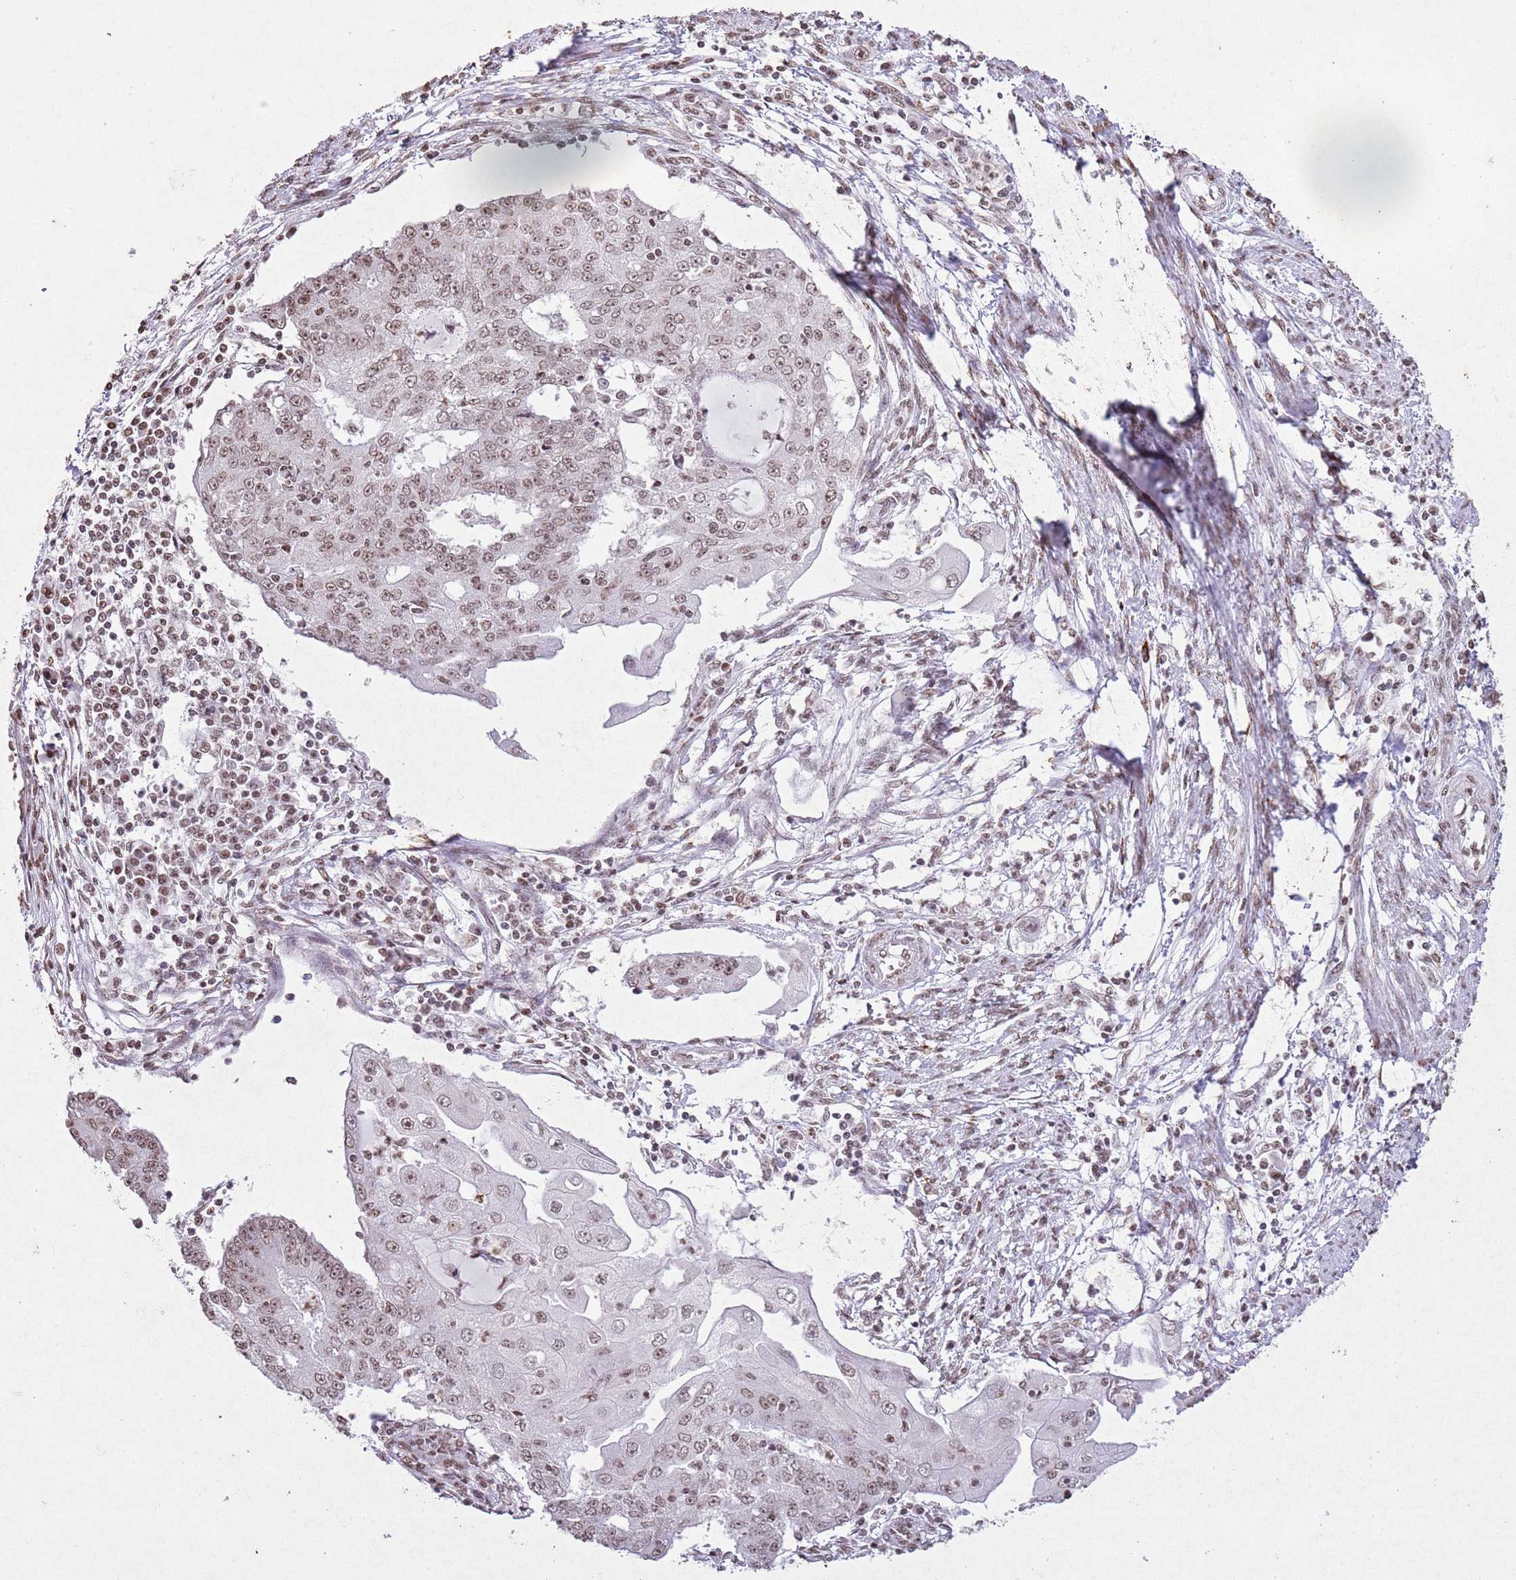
{"staining": {"intensity": "moderate", "quantity": ">75%", "location": "nuclear"}, "tissue": "endometrial cancer", "cell_type": "Tumor cells", "image_type": "cancer", "snomed": [{"axis": "morphology", "description": "Adenocarcinoma, NOS"}, {"axis": "topography", "description": "Endometrium"}], "caption": "Immunohistochemistry of human adenocarcinoma (endometrial) reveals medium levels of moderate nuclear positivity in about >75% of tumor cells. Ihc stains the protein of interest in brown and the nuclei are stained blue.", "gene": "BMAL1", "patient": {"sex": "female", "age": 56}}